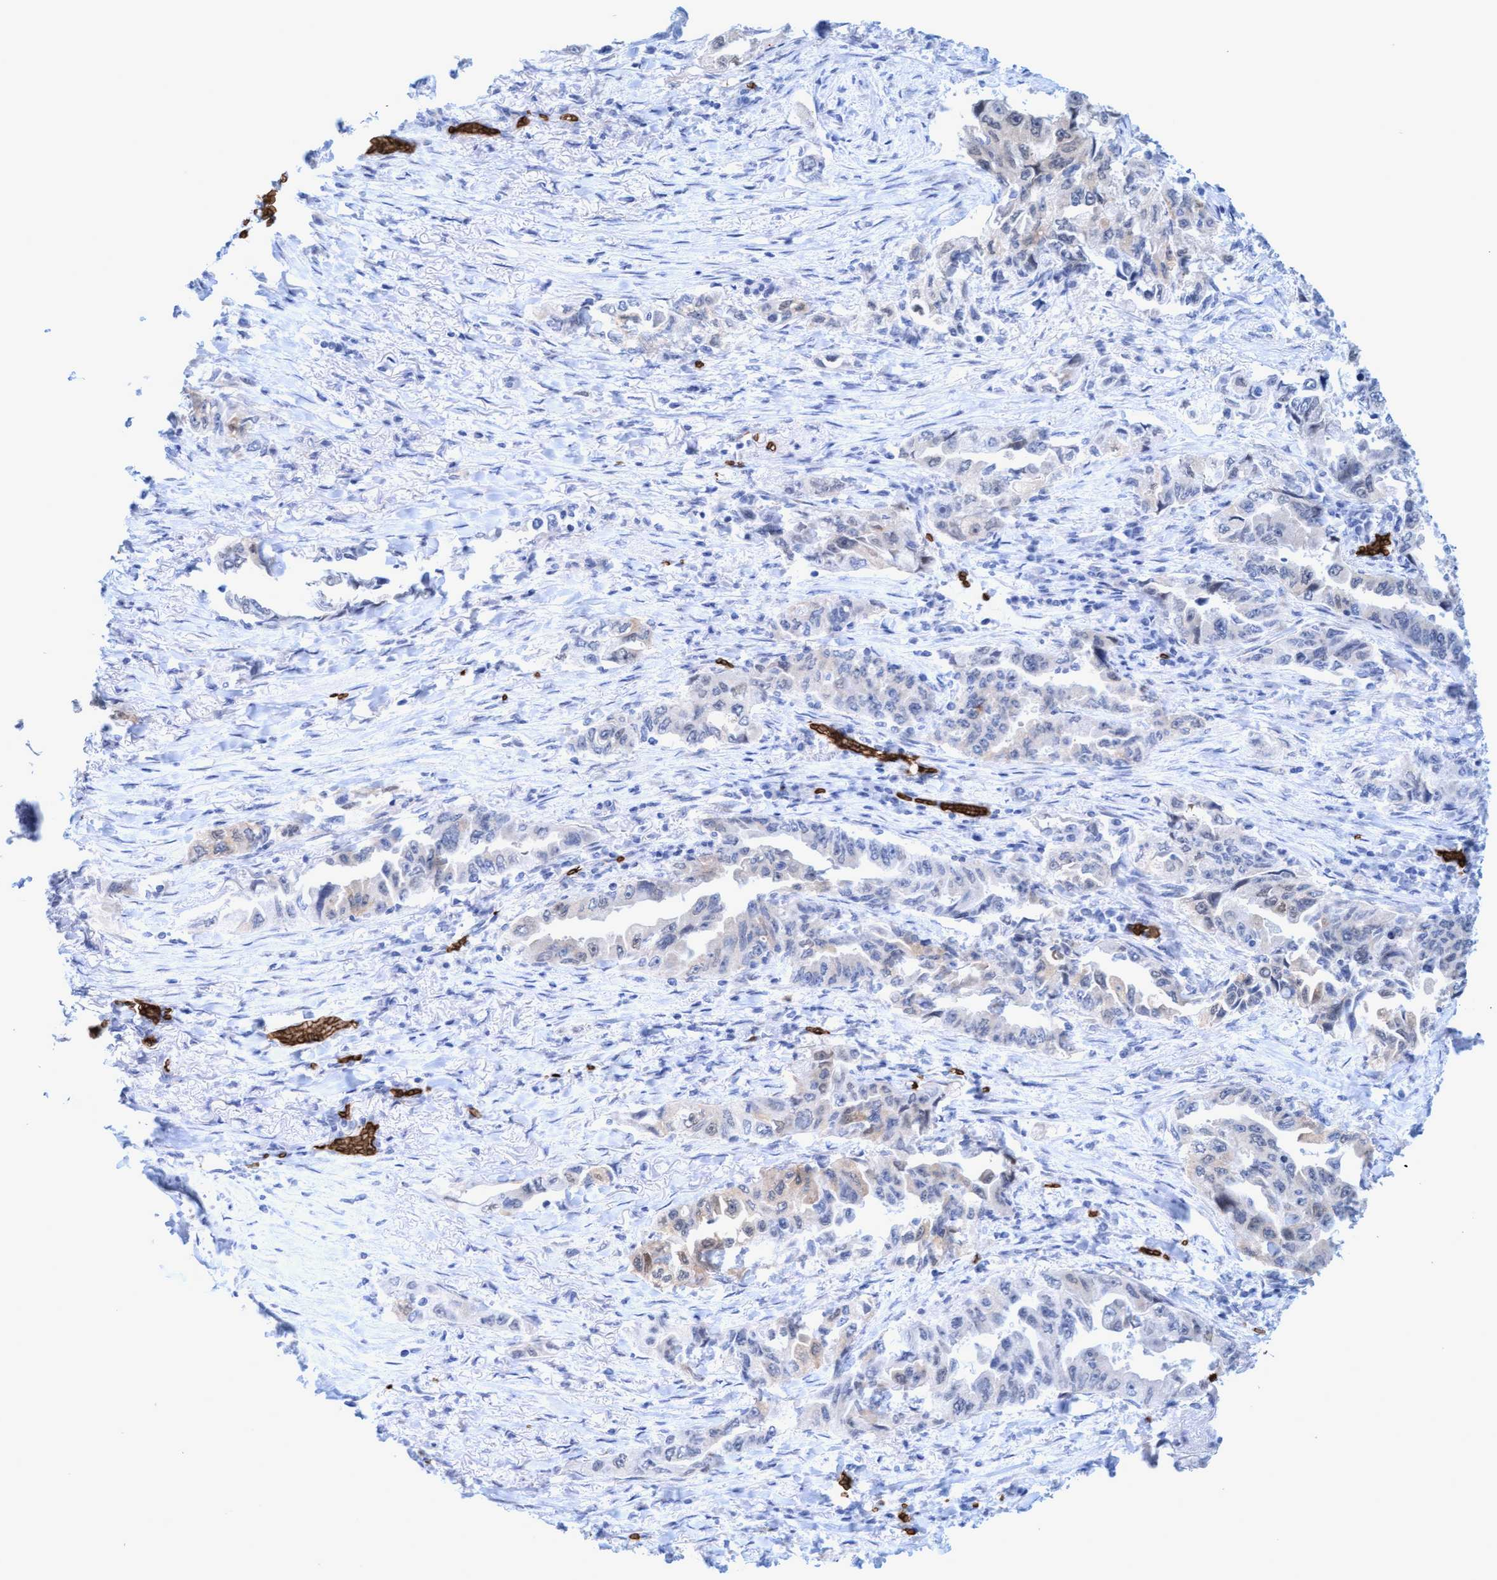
{"staining": {"intensity": "weak", "quantity": "<25%", "location": "cytoplasmic/membranous"}, "tissue": "lung cancer", "cell_type": "Tumor cells", "image_type": "cancer", "snomed": [{"axis": "morphology", "description": "Adenocarcinoma, NOS"}, {"axis": "topography", "description": "Lung"}], "caption": "IHC of human adenocarcinoma (lung) displays no staining in tumor cells.", "gene": "SPEM2", "patient": {"sex": "female", "age": 51}}